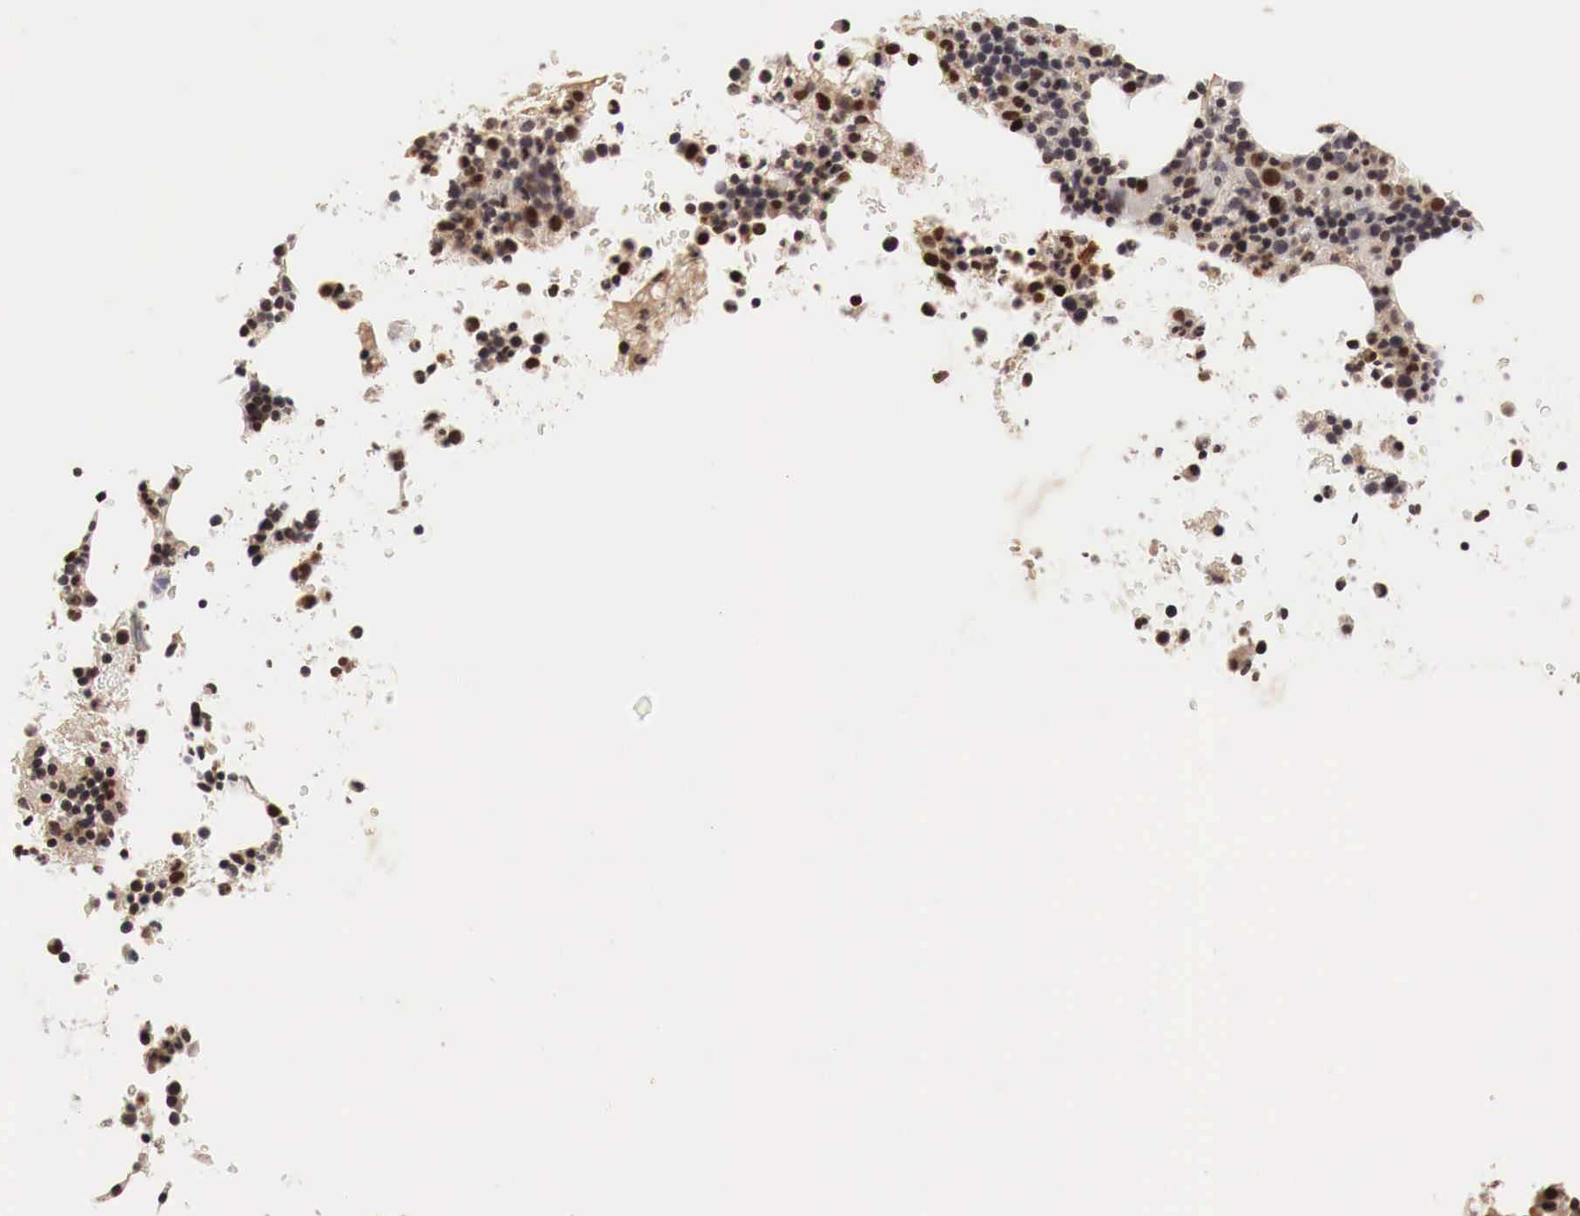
{"staining": {"intensity": "moderate", "quantity": "25%-75%", "location": "cytoplasmic/membranous,nuclear"}, "tissue": "bone marrow", "cell_type": "Hematopoietic cells", "image_type": "normal", "snomed": [{"axis": "morphology", "description": "Normal tissue, NOS"}, {"axis": "topography", "description": "Bone marrow"}], "caption": "Immunohistochemistry (IHC) (DAB (3,3'-diaminobenzidine)) staining of normal bone marrow demonstrates moderate cytoplasmic/membranous,nuclear protein staining in about 25%-75% of hematopoietic cells.", "gene": "DACH2", "patient": {"sex": "female", "age": 88}}